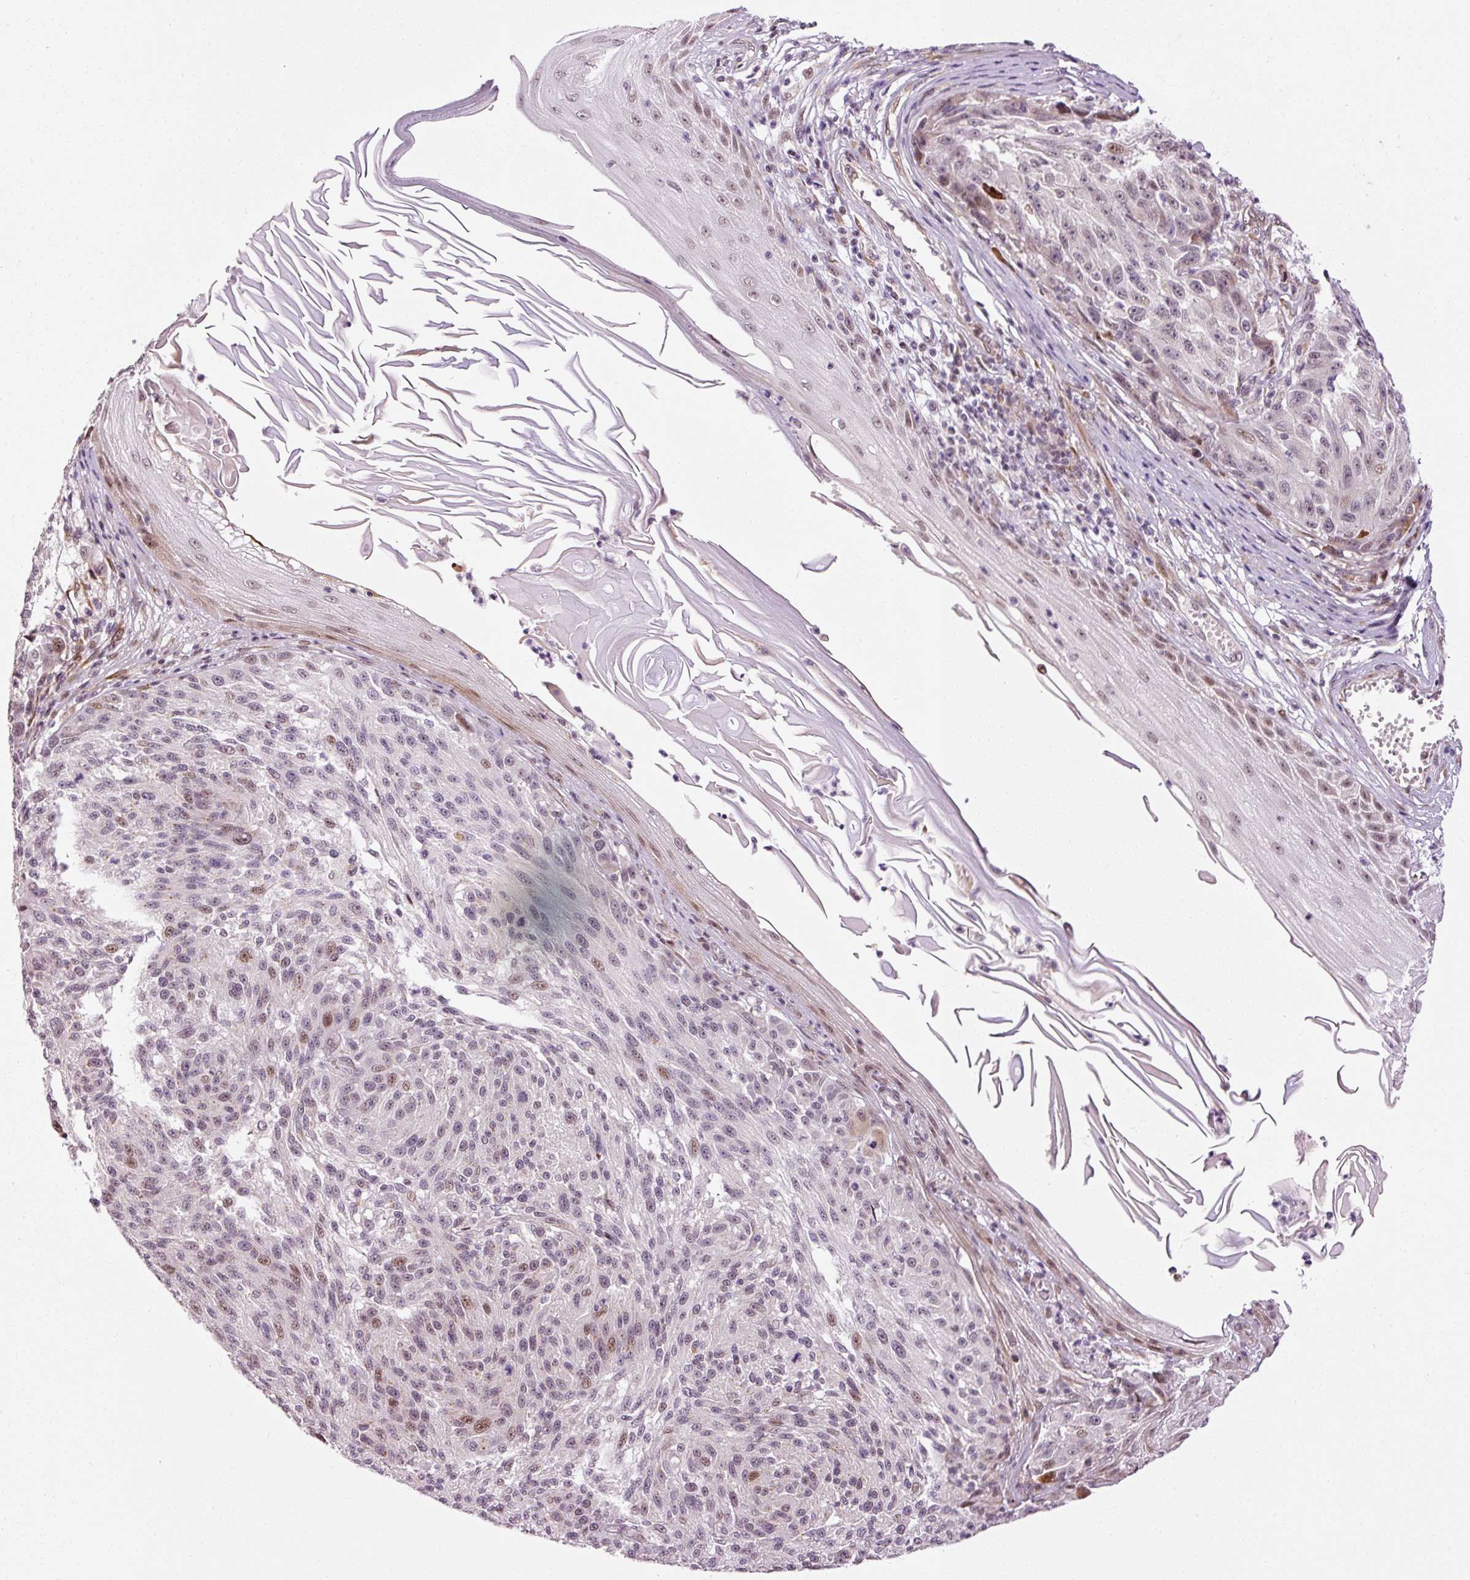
{"staining": {"intensity": "weak", "quantity": "<25%", "location": "nuclear"}, "tissue": "melanoma", "cell_type": "Tumor cells", "image_type": "cancer", "snomed": [{"axis": "morphology", "description": "Malignant melanoma, NOS"}, {"axis": "topography", "description": "Skin"}], "caption": "This micrograph is of malignant melanoma stained with IHC to label a protein in brown with the nuclei are counter-stained blue. There is no positivity in tumor cells. (Immunohistochemistry (ihc), brightfield microscopy, high magnification).", "gene": "ANKRD20A1", "patient": {"sex": "male", "age": 53}}